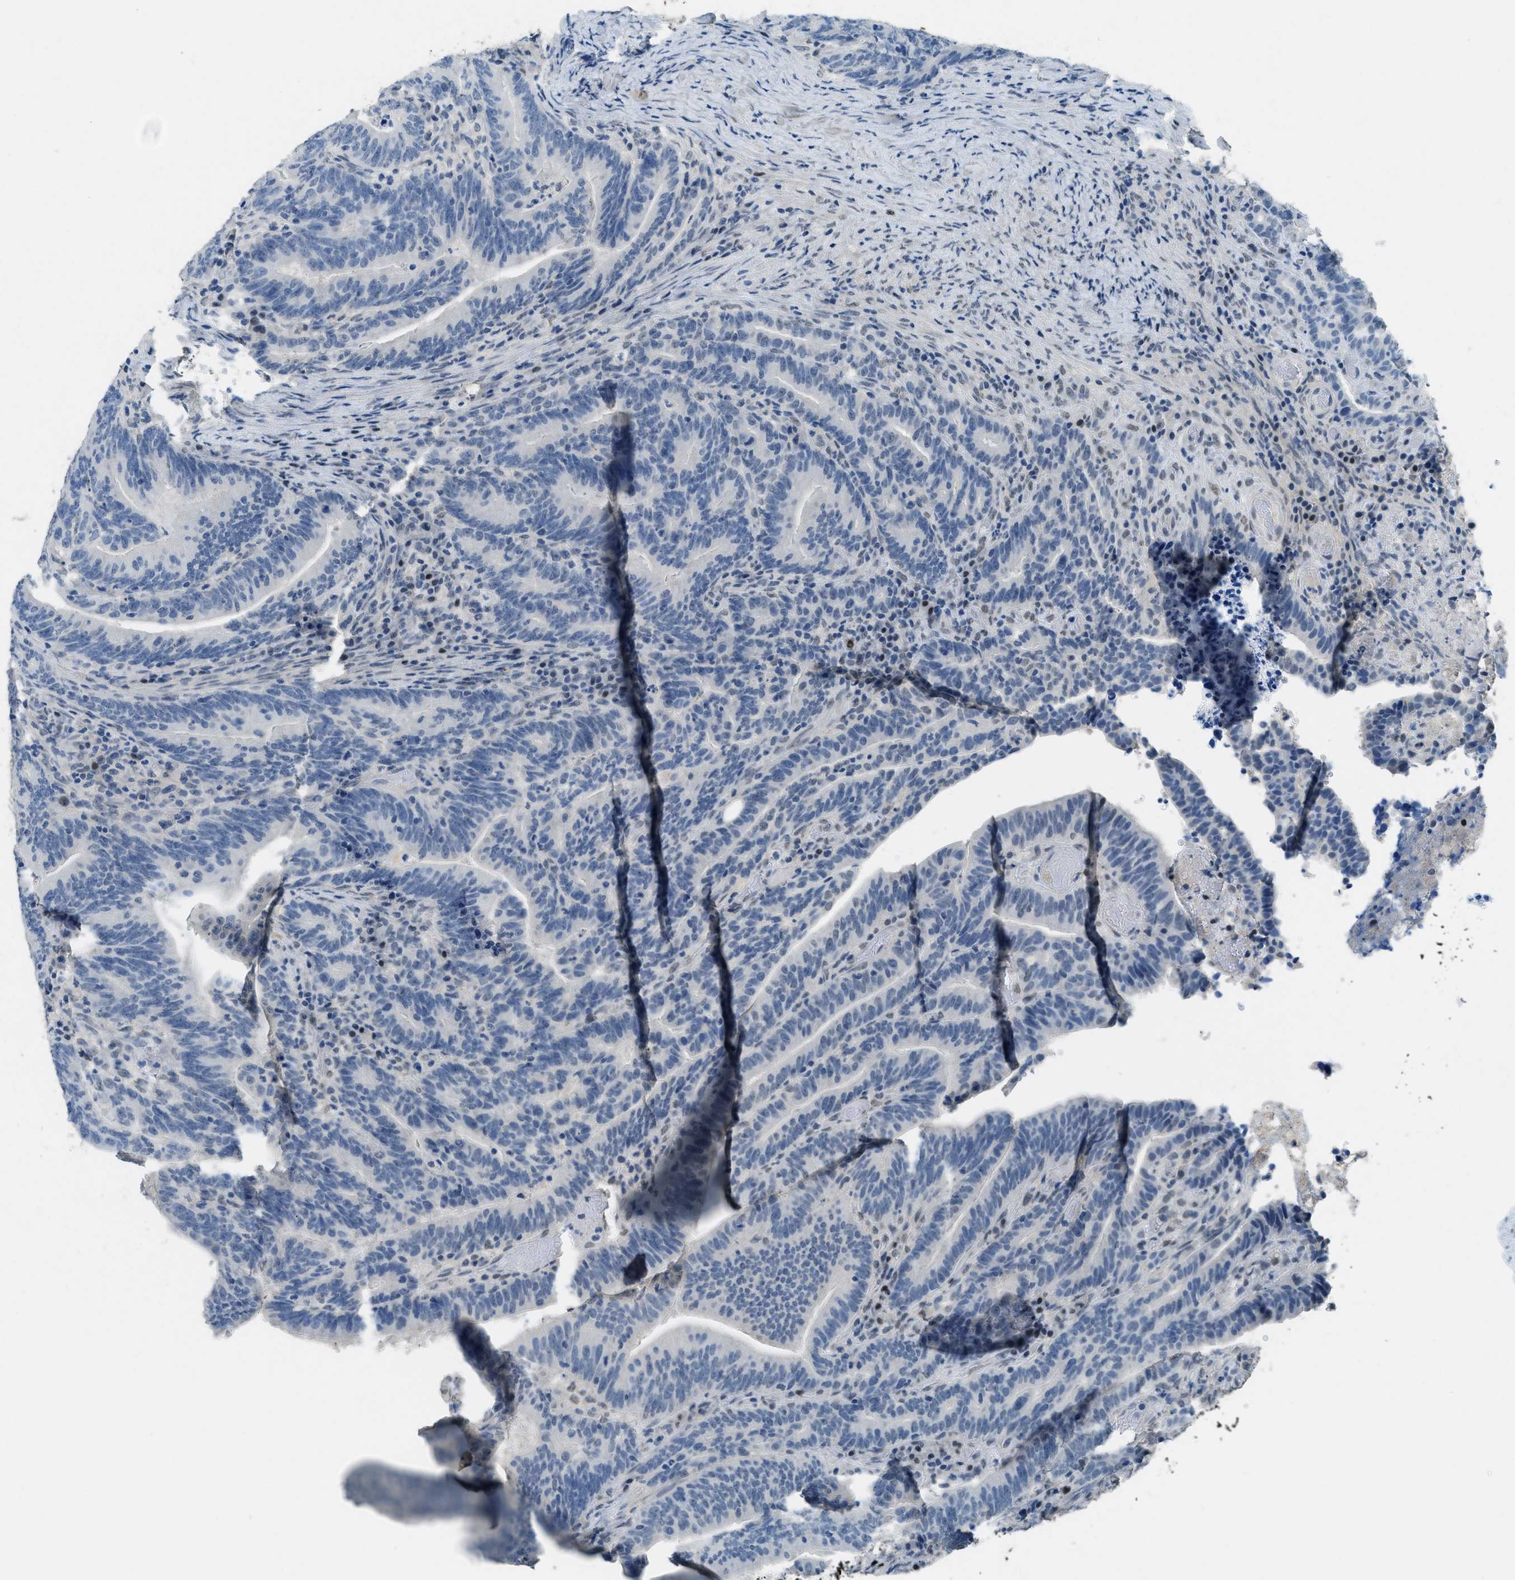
{"staining": {"intensity": "negative", "quantity": "none", "location": "none"}, "tissue": "colorectal cancer", "cell_type": "Tumor cells", "image_type": "cancer", "snomed": [{"axis": "morphology", "description": "Adenocarcinoma, NOS"}, {"axis": "topography", "description": "Colon"}], "caption": "This is an immunohistochemistry image of adenocarcinoma (colorectal). There is no expression in tumor cells.", "gene": "TTC13", "patient": {"sex": "female", "age": 66}}